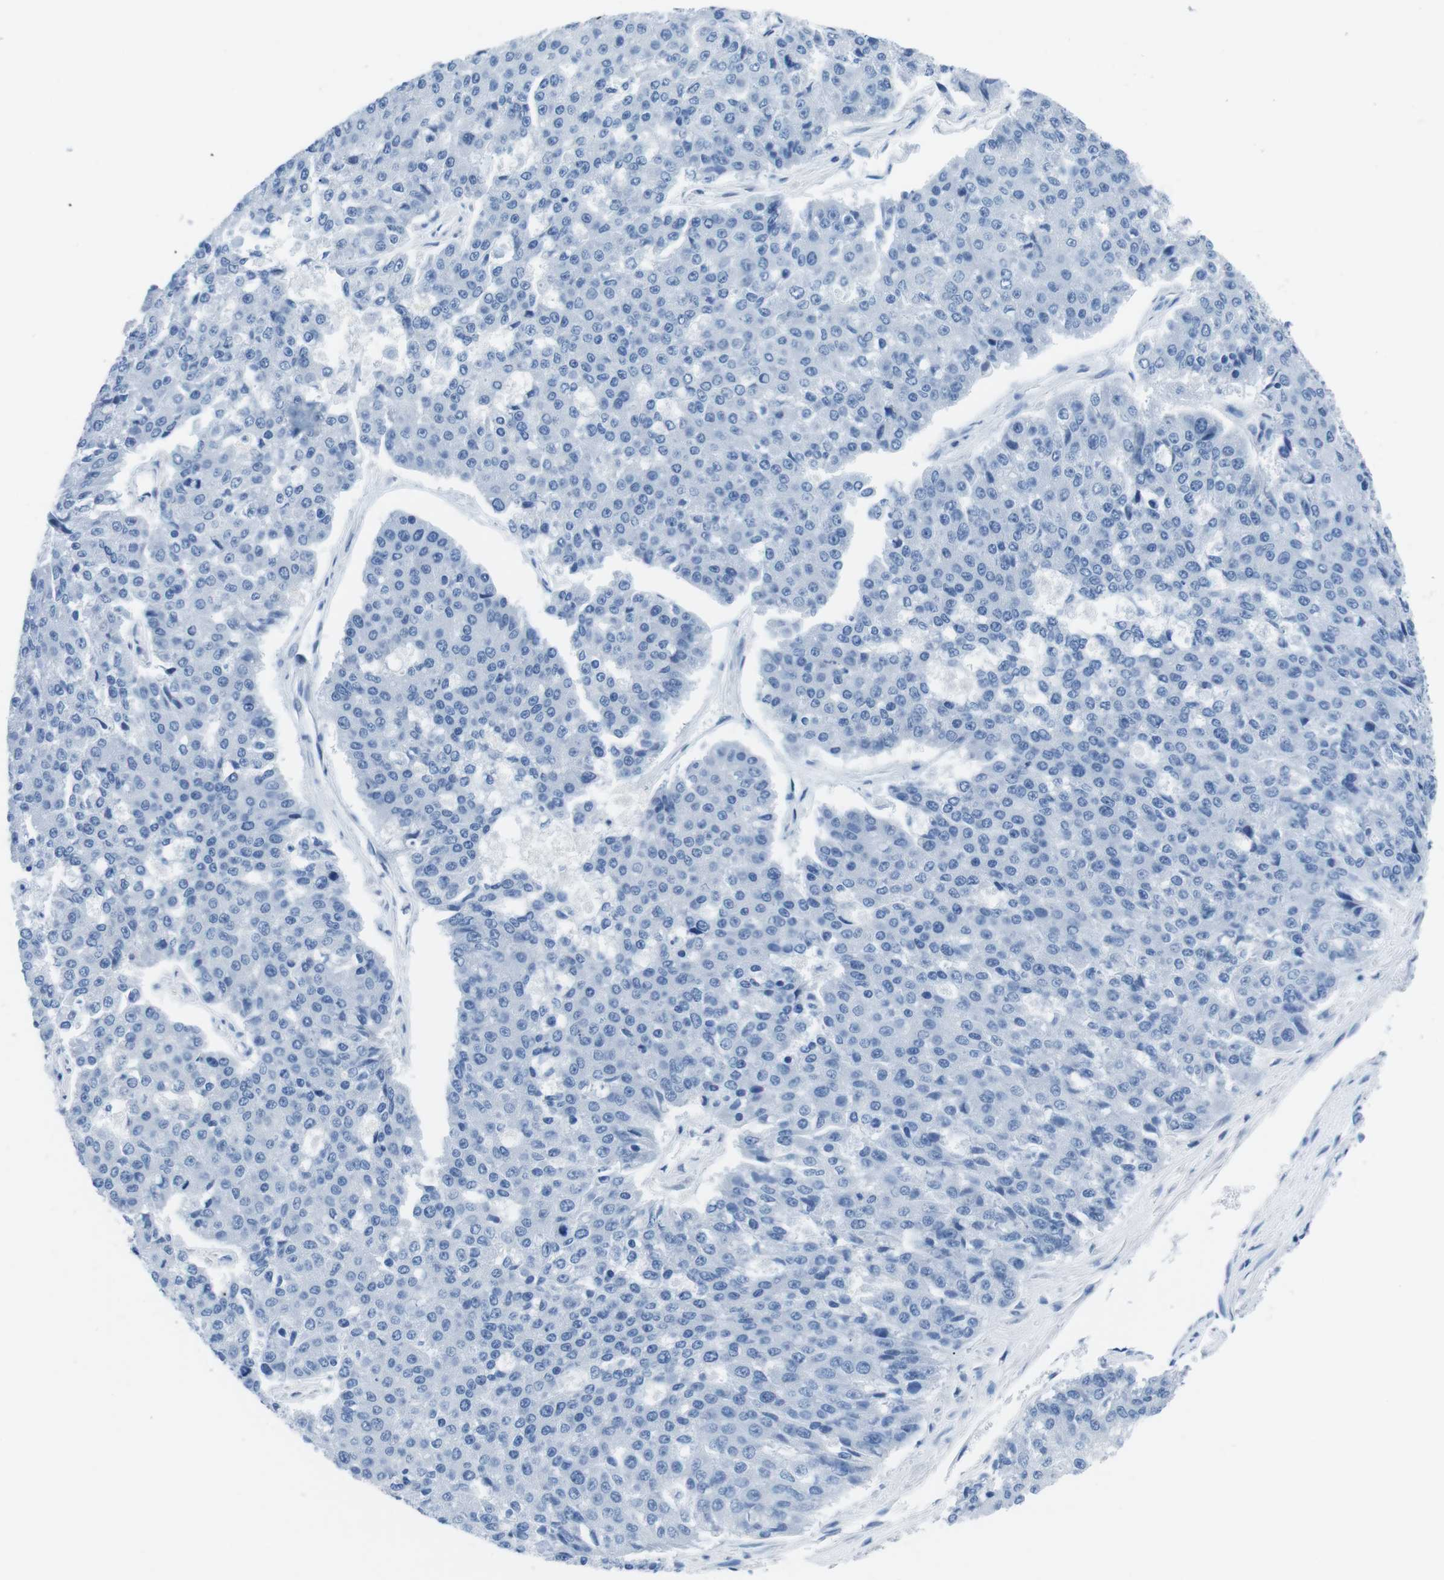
{"staining": {"intensity": "negative", "quantity": "none", "location": "none"}, "tissue": "pancreatic cancer", "cell_type": "Tumor cells", "image_type": "cancer", "snomed": [{"axis": "morphology", "description": "Adenocarcinoma, NOS"}, {"axis": "topography", "description": "Pancreas"}], "caption": "The photomicrograph exhibits no significant staining in tumor cells of pancreatic cancer (adenocarcinoma). (Brightfield microscopy of DAB (3,3'-diaminobenzidine) immunohistochemistry at high magnification).", "gene": "MUC2", "patient": {"sex": "male", "age": 50}}